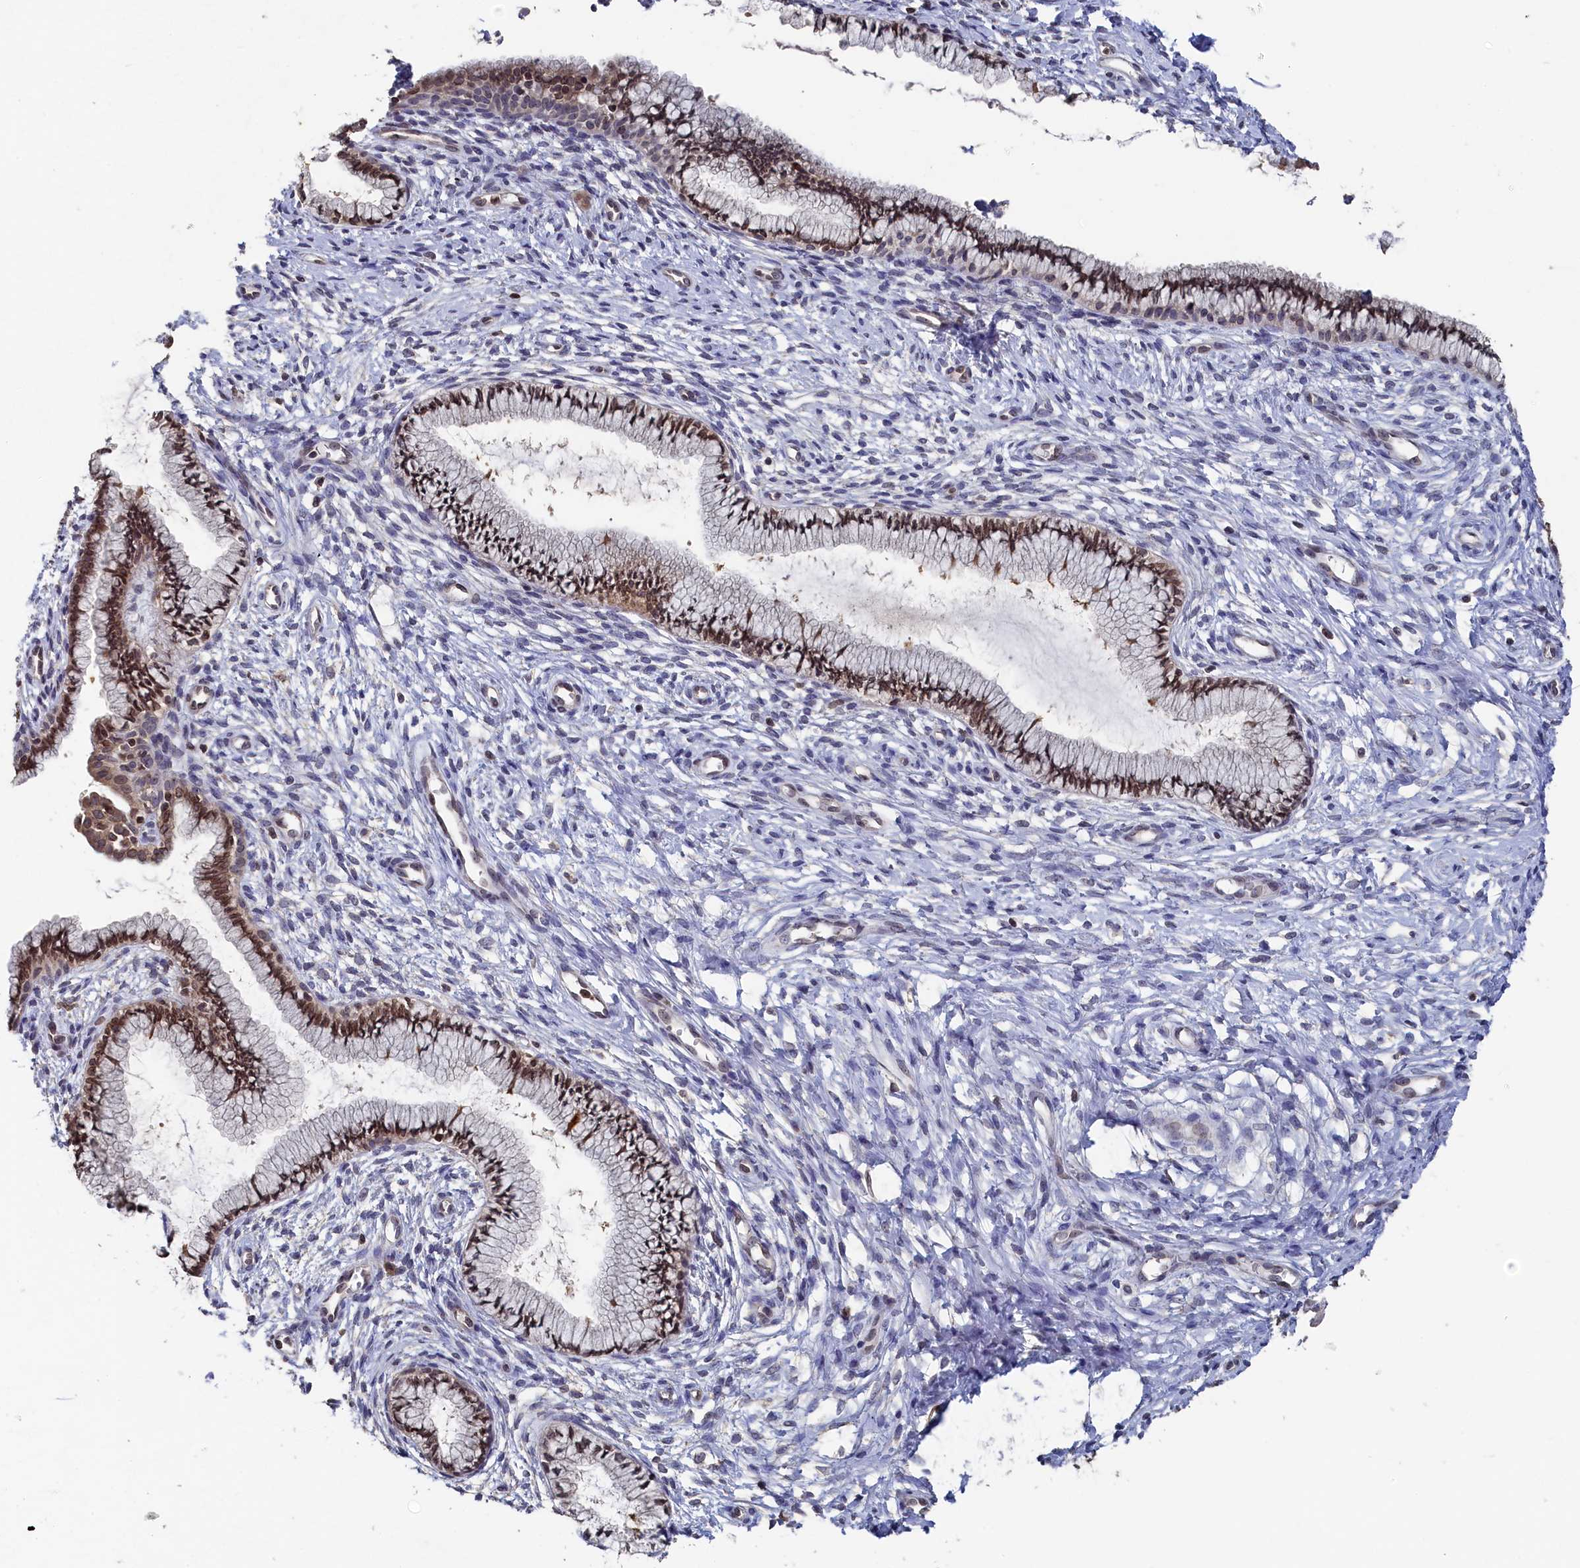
{"staining": {"intensity": "moderate", "quantity": ">75%", "location": "cytoplasmic/membranous"}, "tissue": "cervix", "cell_type": "Glandular cells", "image_type": "normal", "snomed": [{"axis": "morphology", "description": "Normal tissue, NOS"}, {"axis": "topography", "description": "Cervix"}], "caption": "Glandular cells show medium levels of moderate cytoplasmic/membranous expression in about >75% of cells in unremarkable human cervix.", "gene": "ANKEF1", "patient": {"sex": "female", "age": 36}}